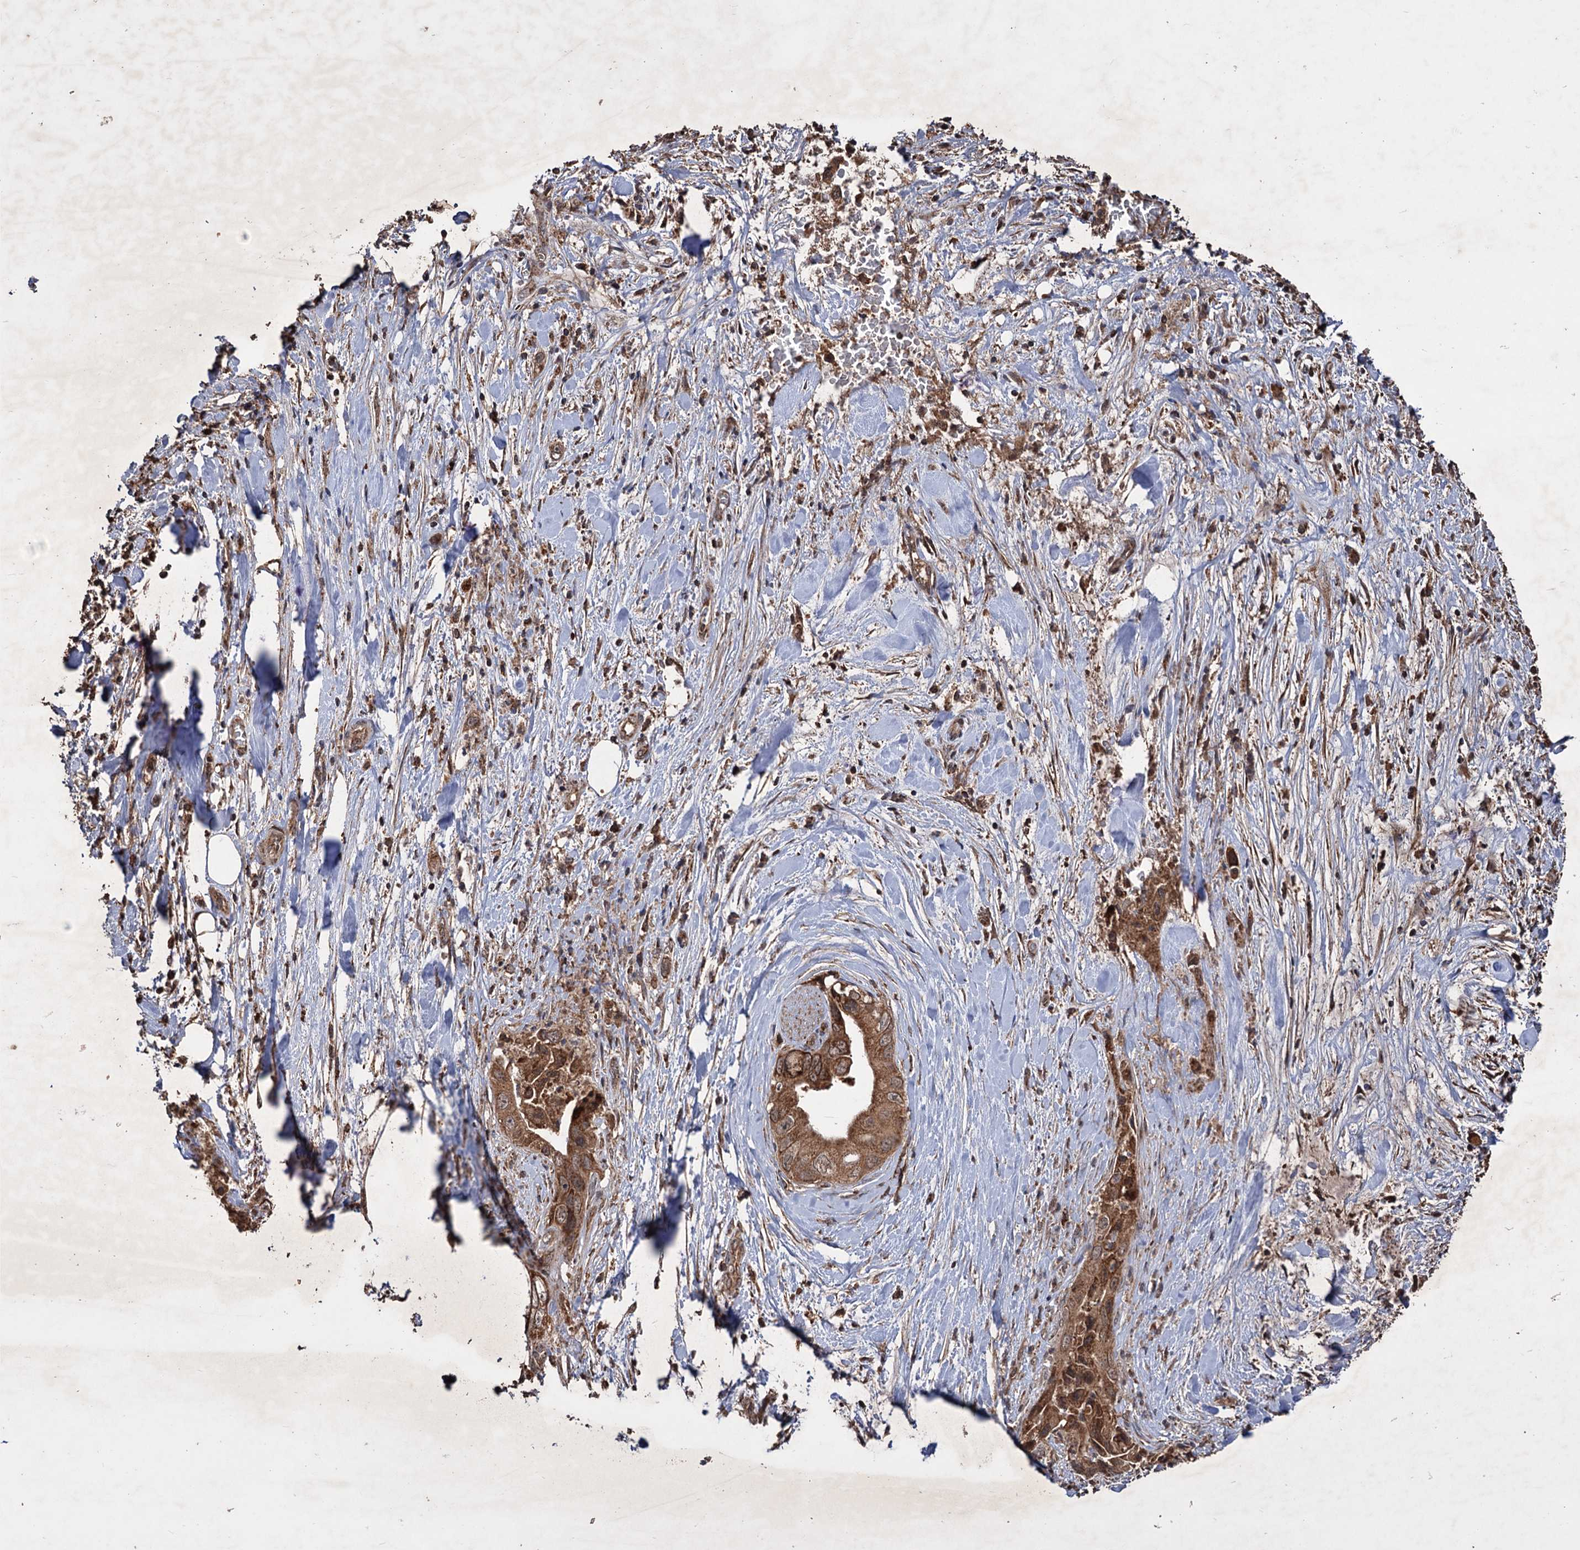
{"staining": {"intensity": "moderate", "quantity": ">75%", "location": "cytoplasmic/membranous"}, "tissue": "pancreatic cancer", "cell_type": "Tumor cells", "image_type": "cancer", "snomed": [{"axis": "morphology", "description": "Adenocarcinoma, NOS"}, {"axis": "topography", "description": "Pancreas"}], "caption": "An image of human pancreatic cancer (adenocarcinoma) stained for a protein reveals moderate cytoplasmic/membranous brown staining in tumor cells.", "gene": "IPO4", "patient": {"sex": "female", "age": 78}}